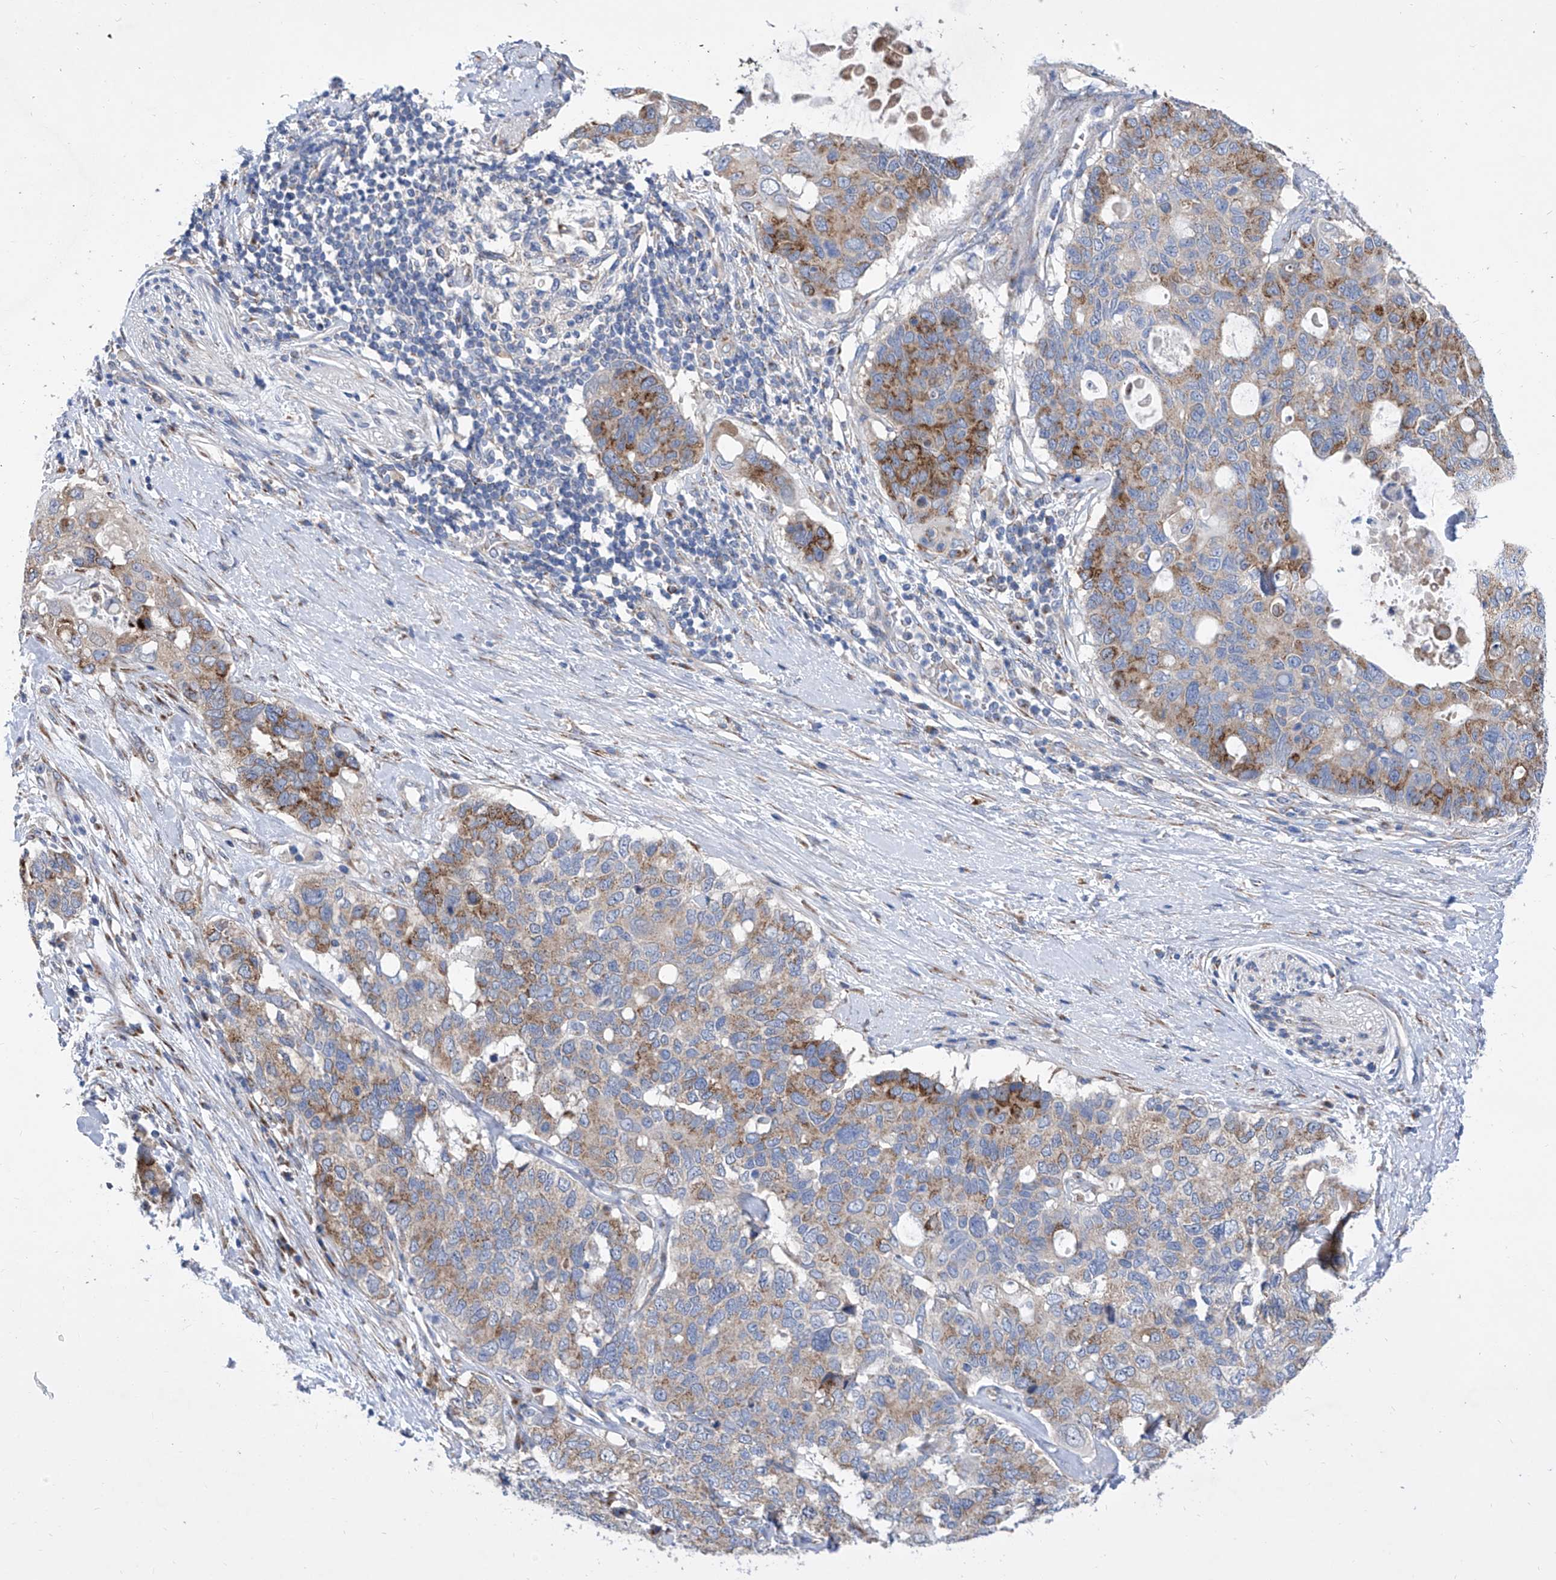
{"staining": {"intensity": "moderate", "quantity": "25%-75%", "location": "cytoplasmic/membranous"}, "tissue": "pancreatic cancer", "cell_type": "Tumor cells", "image_type": "cancer", "snomed": [{"axis": "morphology", "description": "Adenocarcinoma, NOS"}, {"axis": "topography", "description": "Pancreas"}], "caption": "Human pancreatic cancer (adenocarcinoma) stained with a protein marker displays moderate staining in tumor cells.", "gene": "TJAP1", "patient": {"sex": "female", "age": 56}}